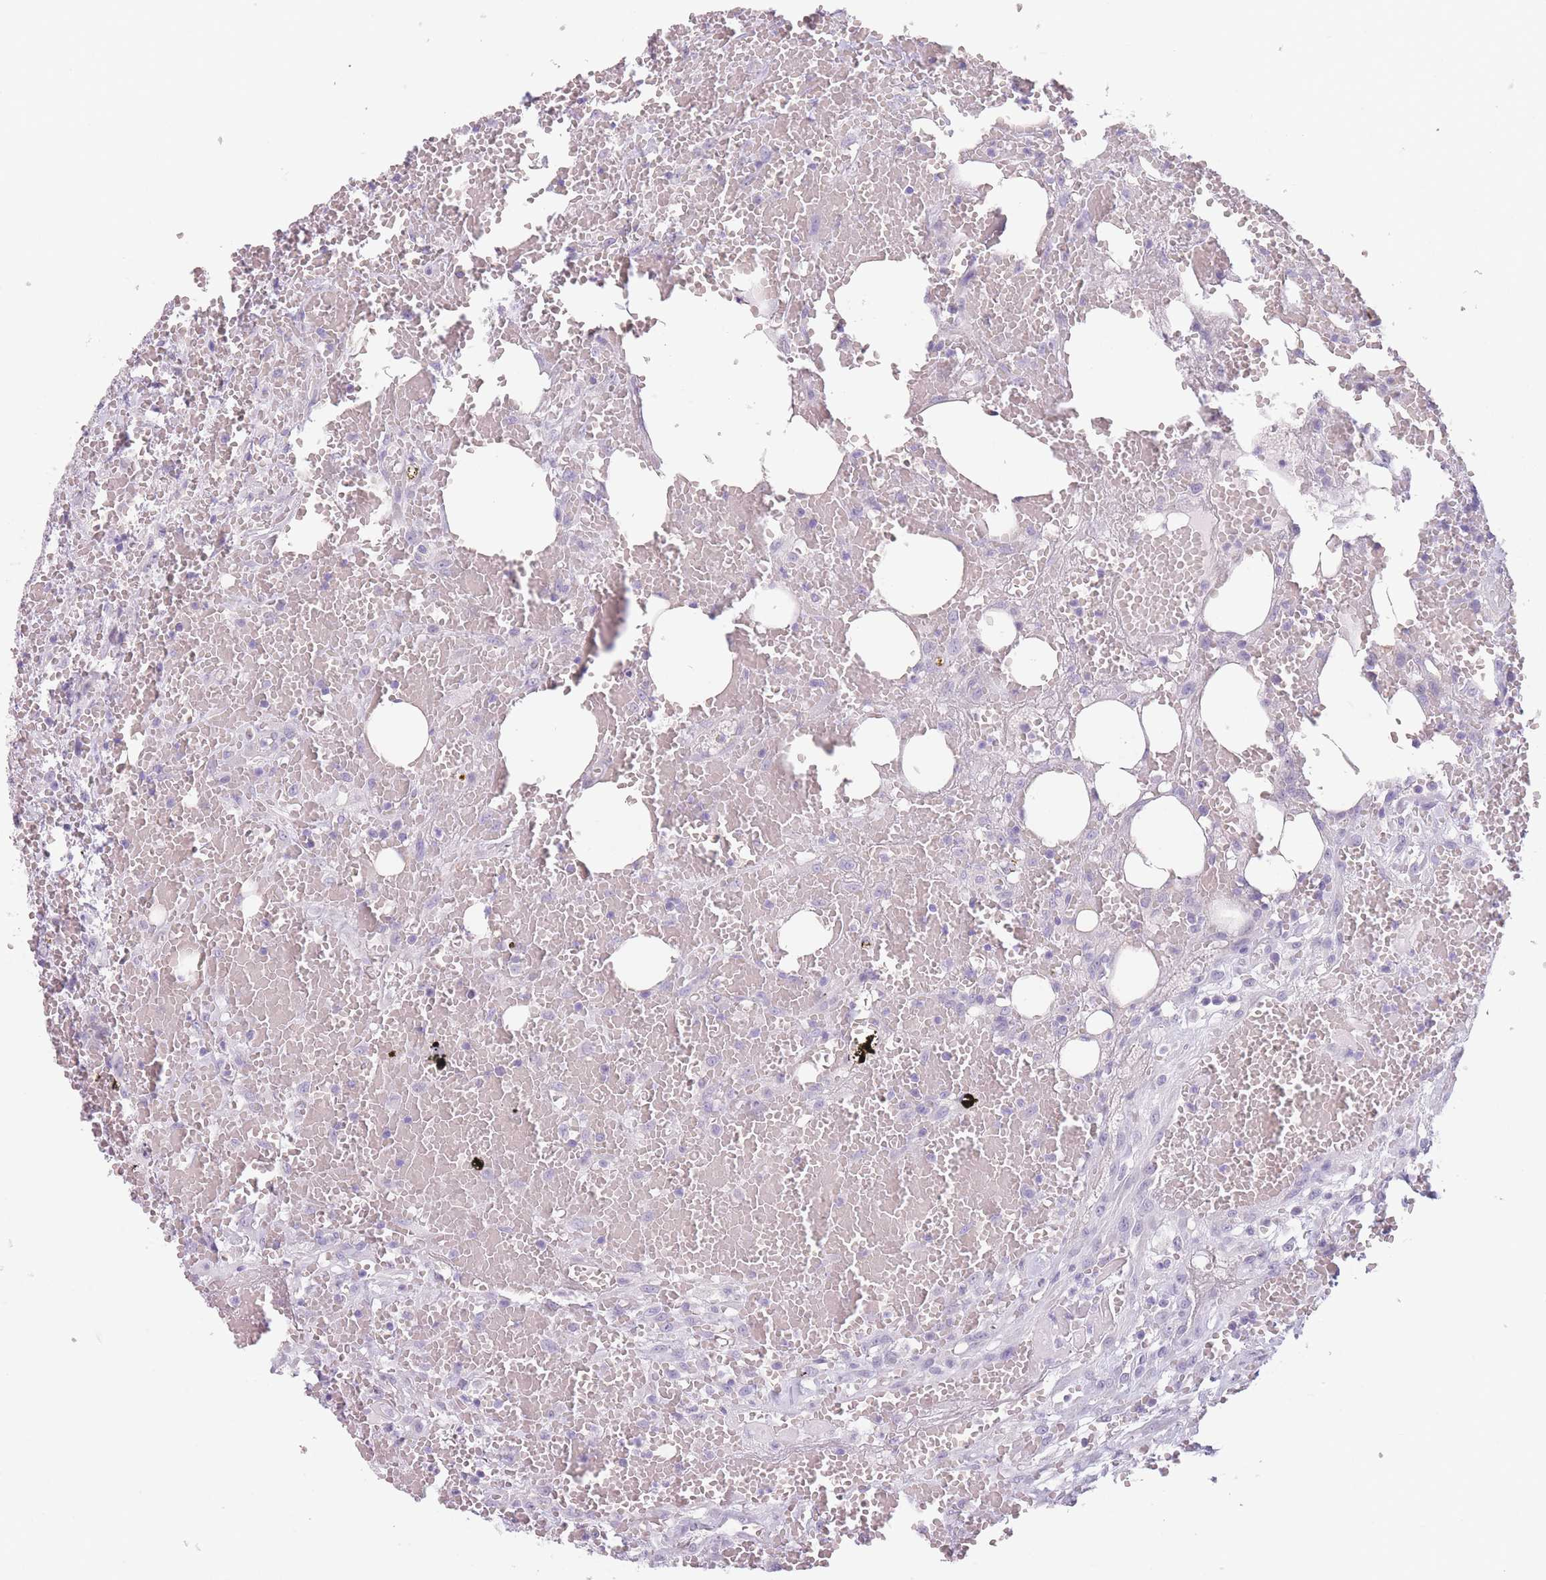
{"staining": {"intensity": "negative", "quantity": "none", "location": "none"}, "tissue": "head and neck cancer", "cell_type": "Tumor cells", "image_type": "cancer", "snomed": [{"axis": "morphology", "description": "Squamous cell carcinoma, NOS"}, {"axis": "topography", "description": "Head-Neck"}], "caption": "There is no significant positivity in tumor cells of head and neck squamous cell carcinoma. (DAB (3,3'-diaminobenzidine) immunohistochemistry visualized using brightfield microscopy, high magnification).", "gene": "TMEM236", "patient": {"sex": "male", "age": 81}}